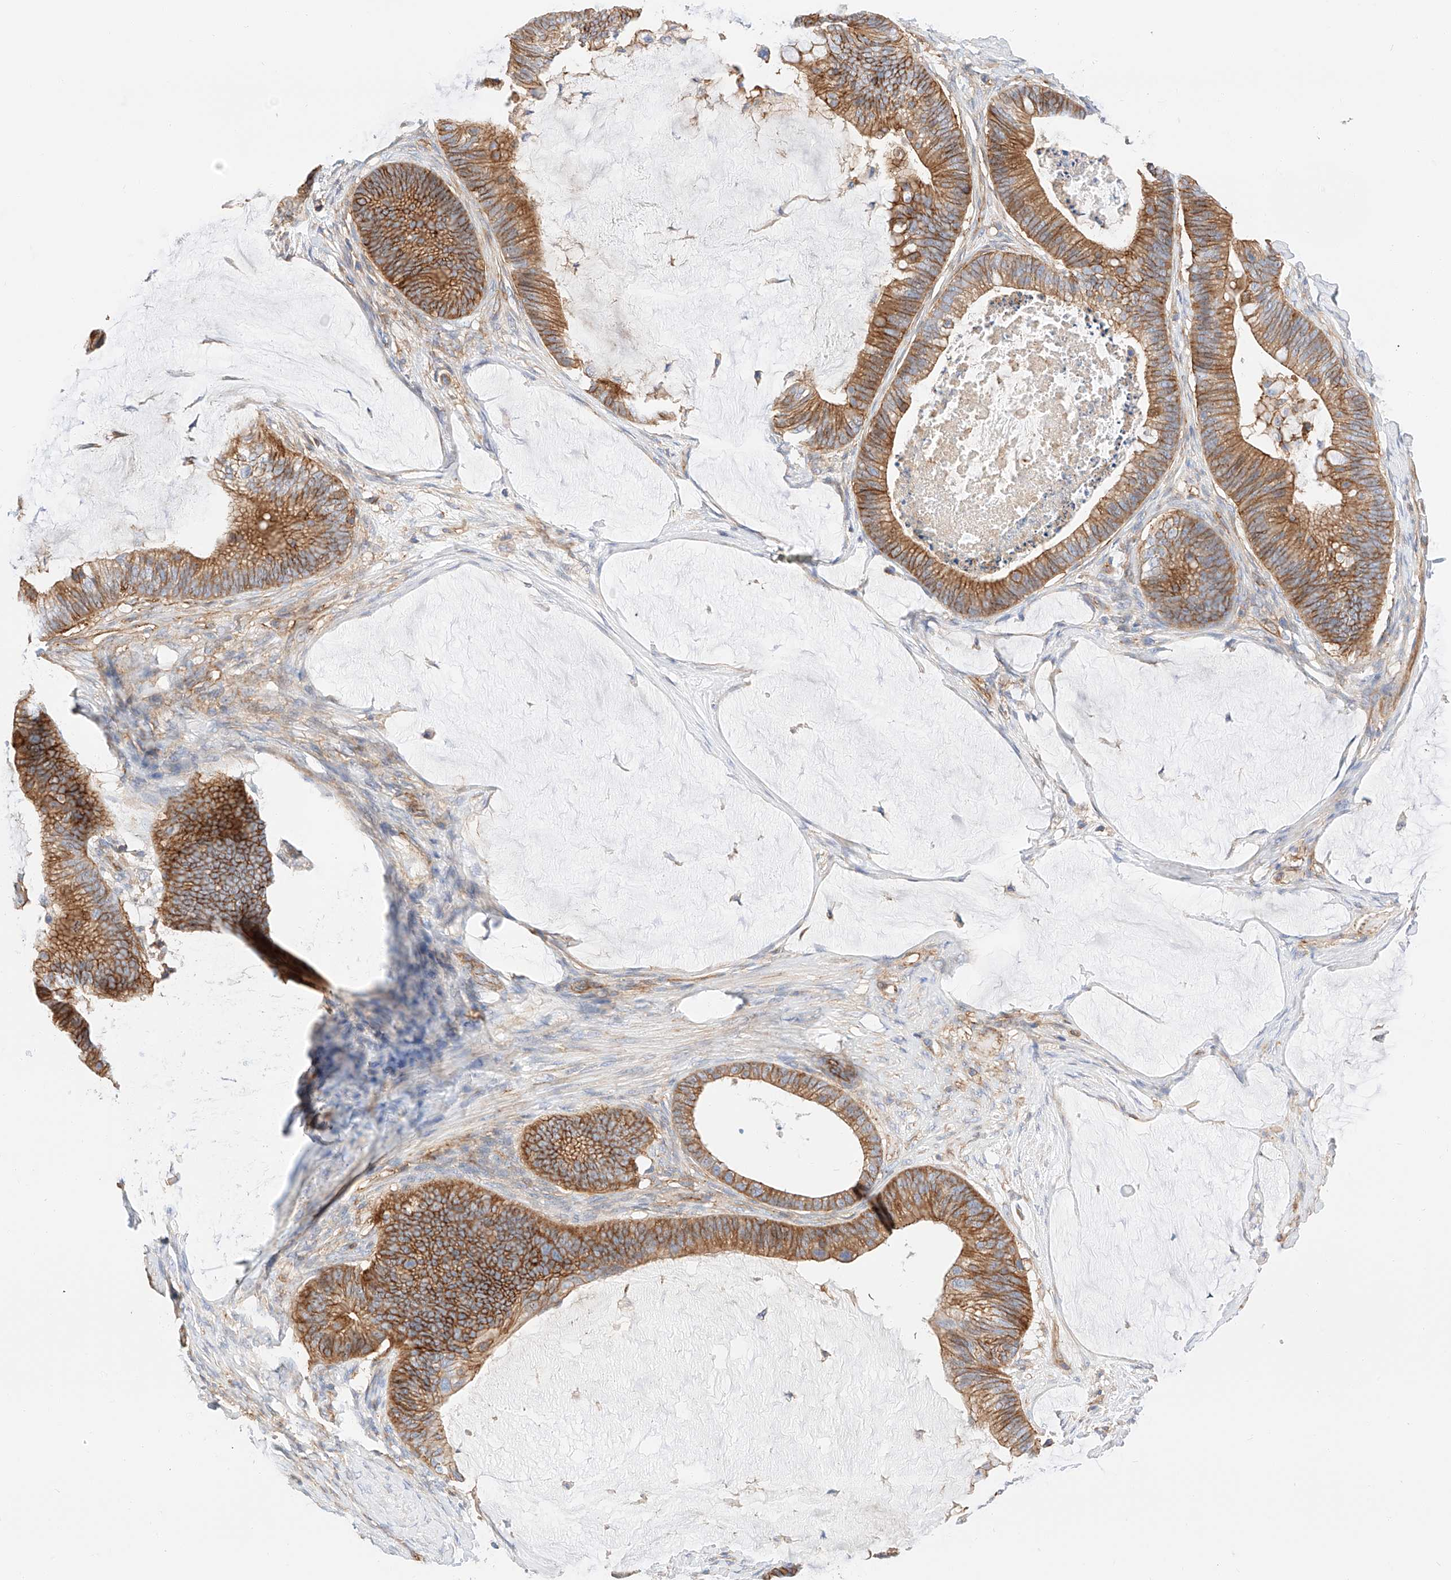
{"staining": {"intensity": "moderate", "quantity": ">75%", "location": "cytoplasmic/membranous"}, "tissue": "ovarian cancer", "cell_type": "Tumor cells", "image_type": "cancer", "snomed": [{"axis": "morphology", "description": "Cystadenocarcinoma, mucinous, NOS"}, {"axis": "topography", "description": "Ovary"}], "caption": "Immunohistochemical staining of ovarian cancer (mucinous cystadenocarcinoma) demonstrates moderate cytoplasmic/membranous protein expression in about >75% of tumor cells.", "gene": "HAUS4", "patient": {"sex": "female", "age": 61}}